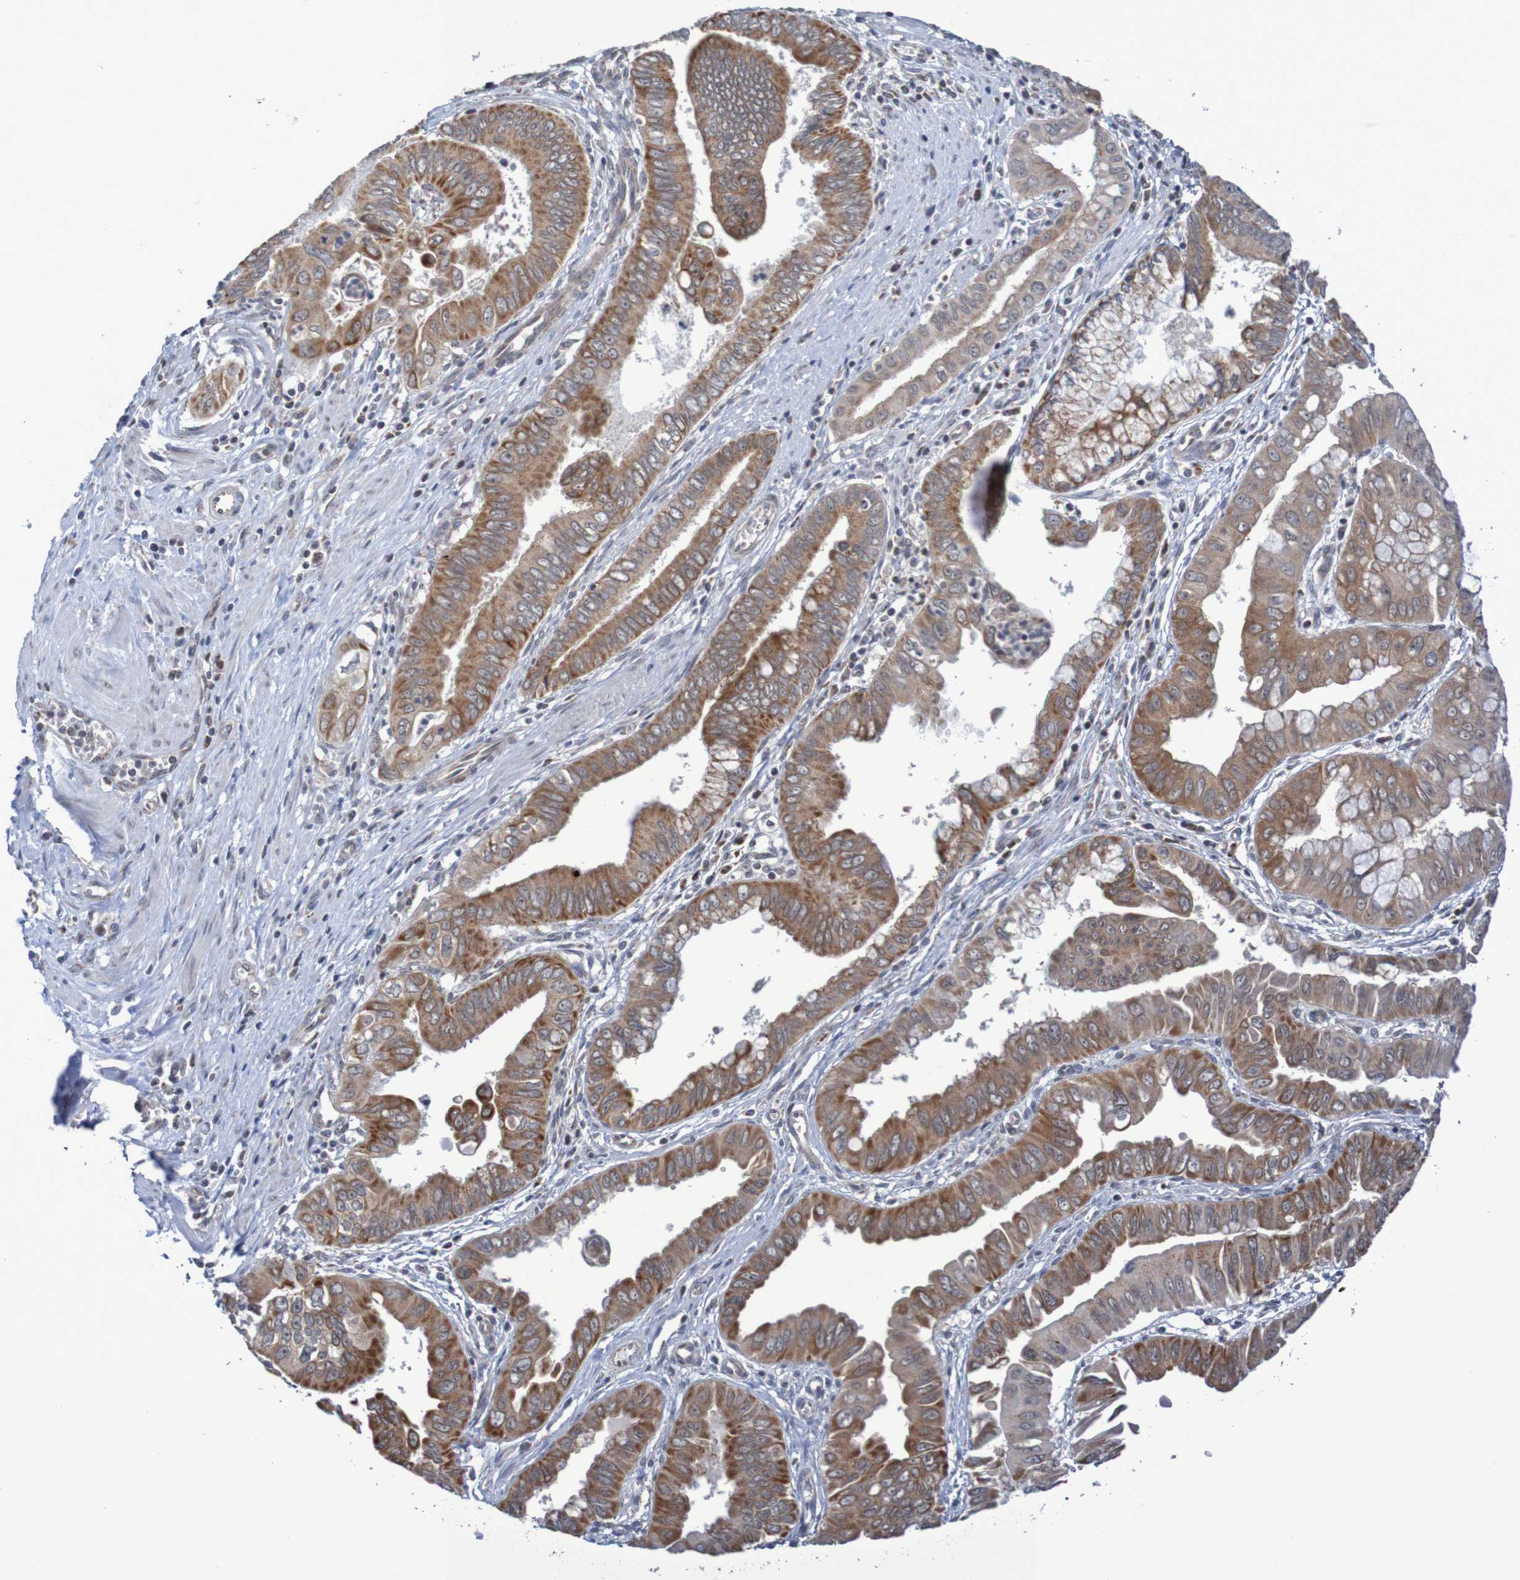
{"staining": {"intensity": "moderate", "quantity": ">75%", "location": "cytoplasmic/membranous"}, "tissue": "pancreatic cancer", "cell_type": "Tumor cells", "image_type": "cancer", "snomed": [{"axis": "morphology", "description": "Normal tissue, NOS"}, {"axis": "topography", "description": "Lymph node"}], "caption": "Approximately >75% of tumor cells in pancreatic cancer show moderate cytoplasmic/membranous protein staining as visualized by brown immunohistochemical staining.", "gene": "DVL1", "patient": {"sex": "male", "age": 50}}